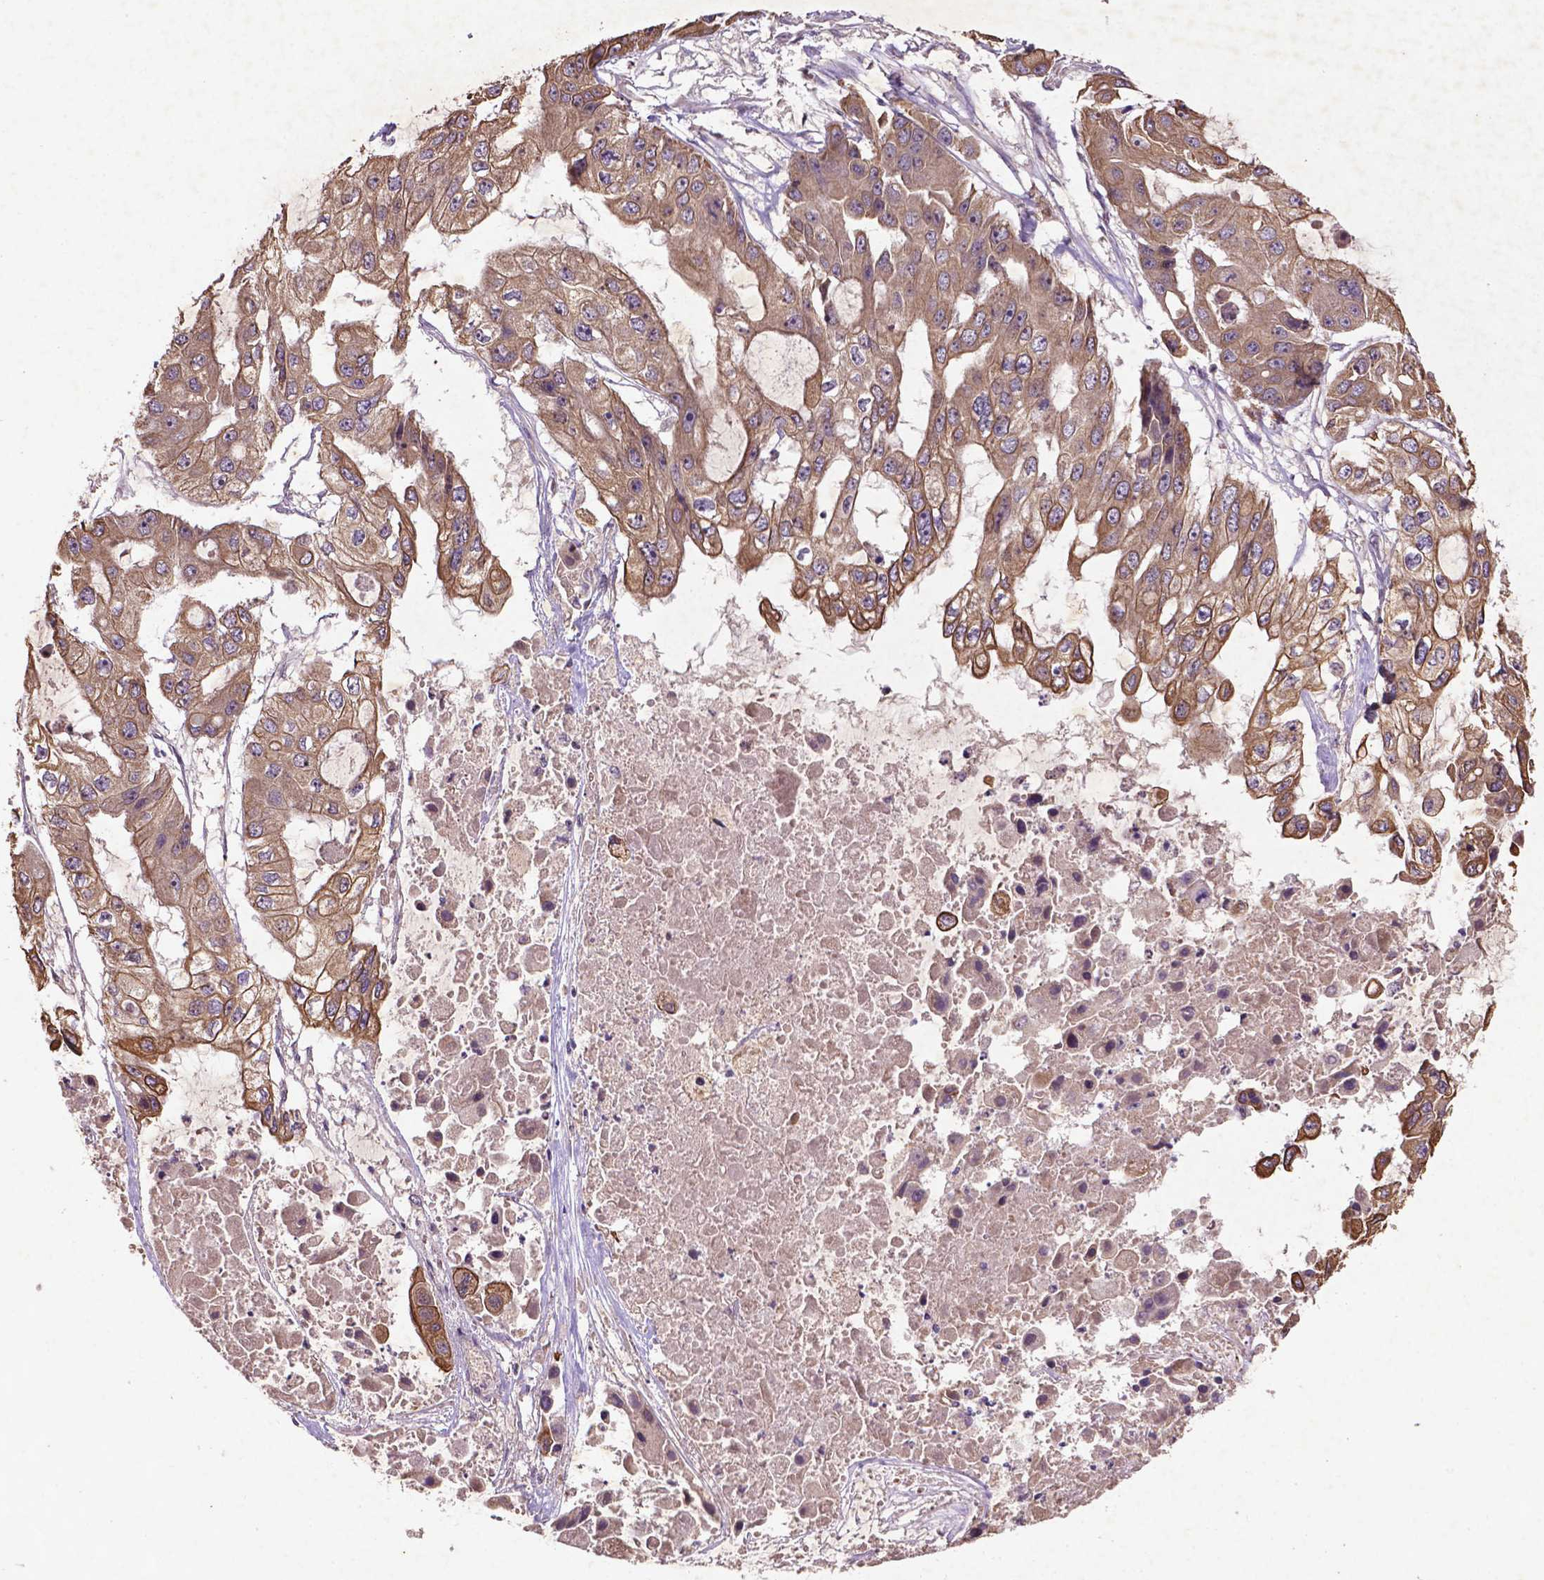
{"staining": {"intensity": "moderate", "quantity": ">75%", "location": "cytoplasmic/membranous"}, "tissue": "ovarian cancer", "cell_type": "Tumor cells", "image_type": "cancer", "snomed": [{"axis": "morphology", "description": "Cystadenocarcinoma, serous, NOS"}, {"axis": "topography", "description": "Ovary"}], "caption": "Ovarian cancer was stained to show a protein in brown. There is medium levels of moderate cytoplasmic/membranous staining in about >75% of tumor cells. The staining was performed using DAB, with brown indicating positive protein expression. Nuclei are stained blue with hematoxylin.", "gene": "COQ2", "patient": {"sex": "female", "age": 56}}